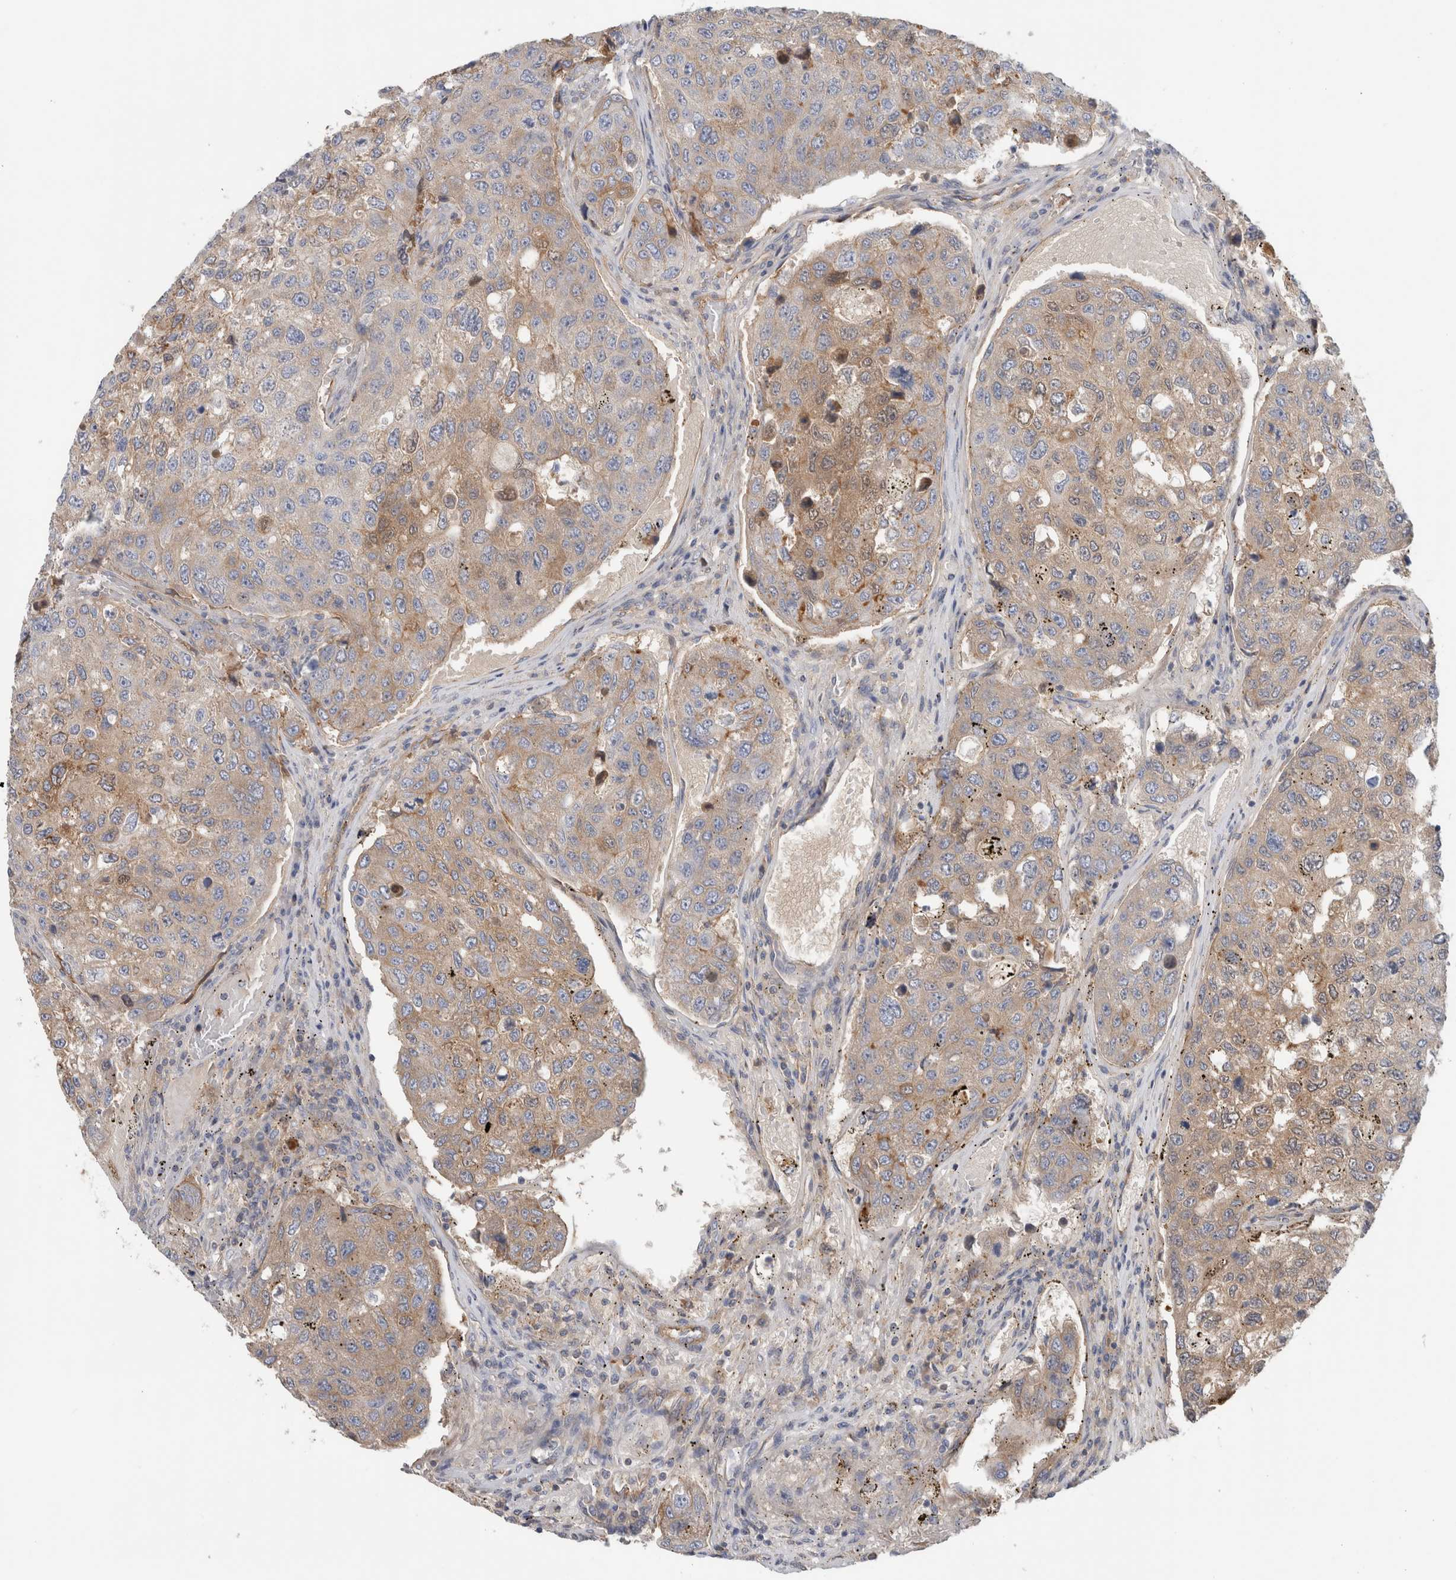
{"staining": {"intensity": "weak", "quantity": ">75%", "location": "cytoplasmic/membranous"}, "tissue": "urothelial cancer", "cell_type": "Tumor cells", "image_type": "cancer", "snomed": [{"axis": "morphology", "description": "Urothelial carcinoma, High grade"}, {"axis": "topography", "description": "Lymph node"}, {"axis": "topography", "description": "Urinary bladder"}], "caption": "The histopathology image demonstrates staining of urothelial cancer, revealing weak cytoplasmic/membranous protein expression (brown color) within tumor cells.", "gene": "CFI", "patient": {"sex": "male", "age": 51}}